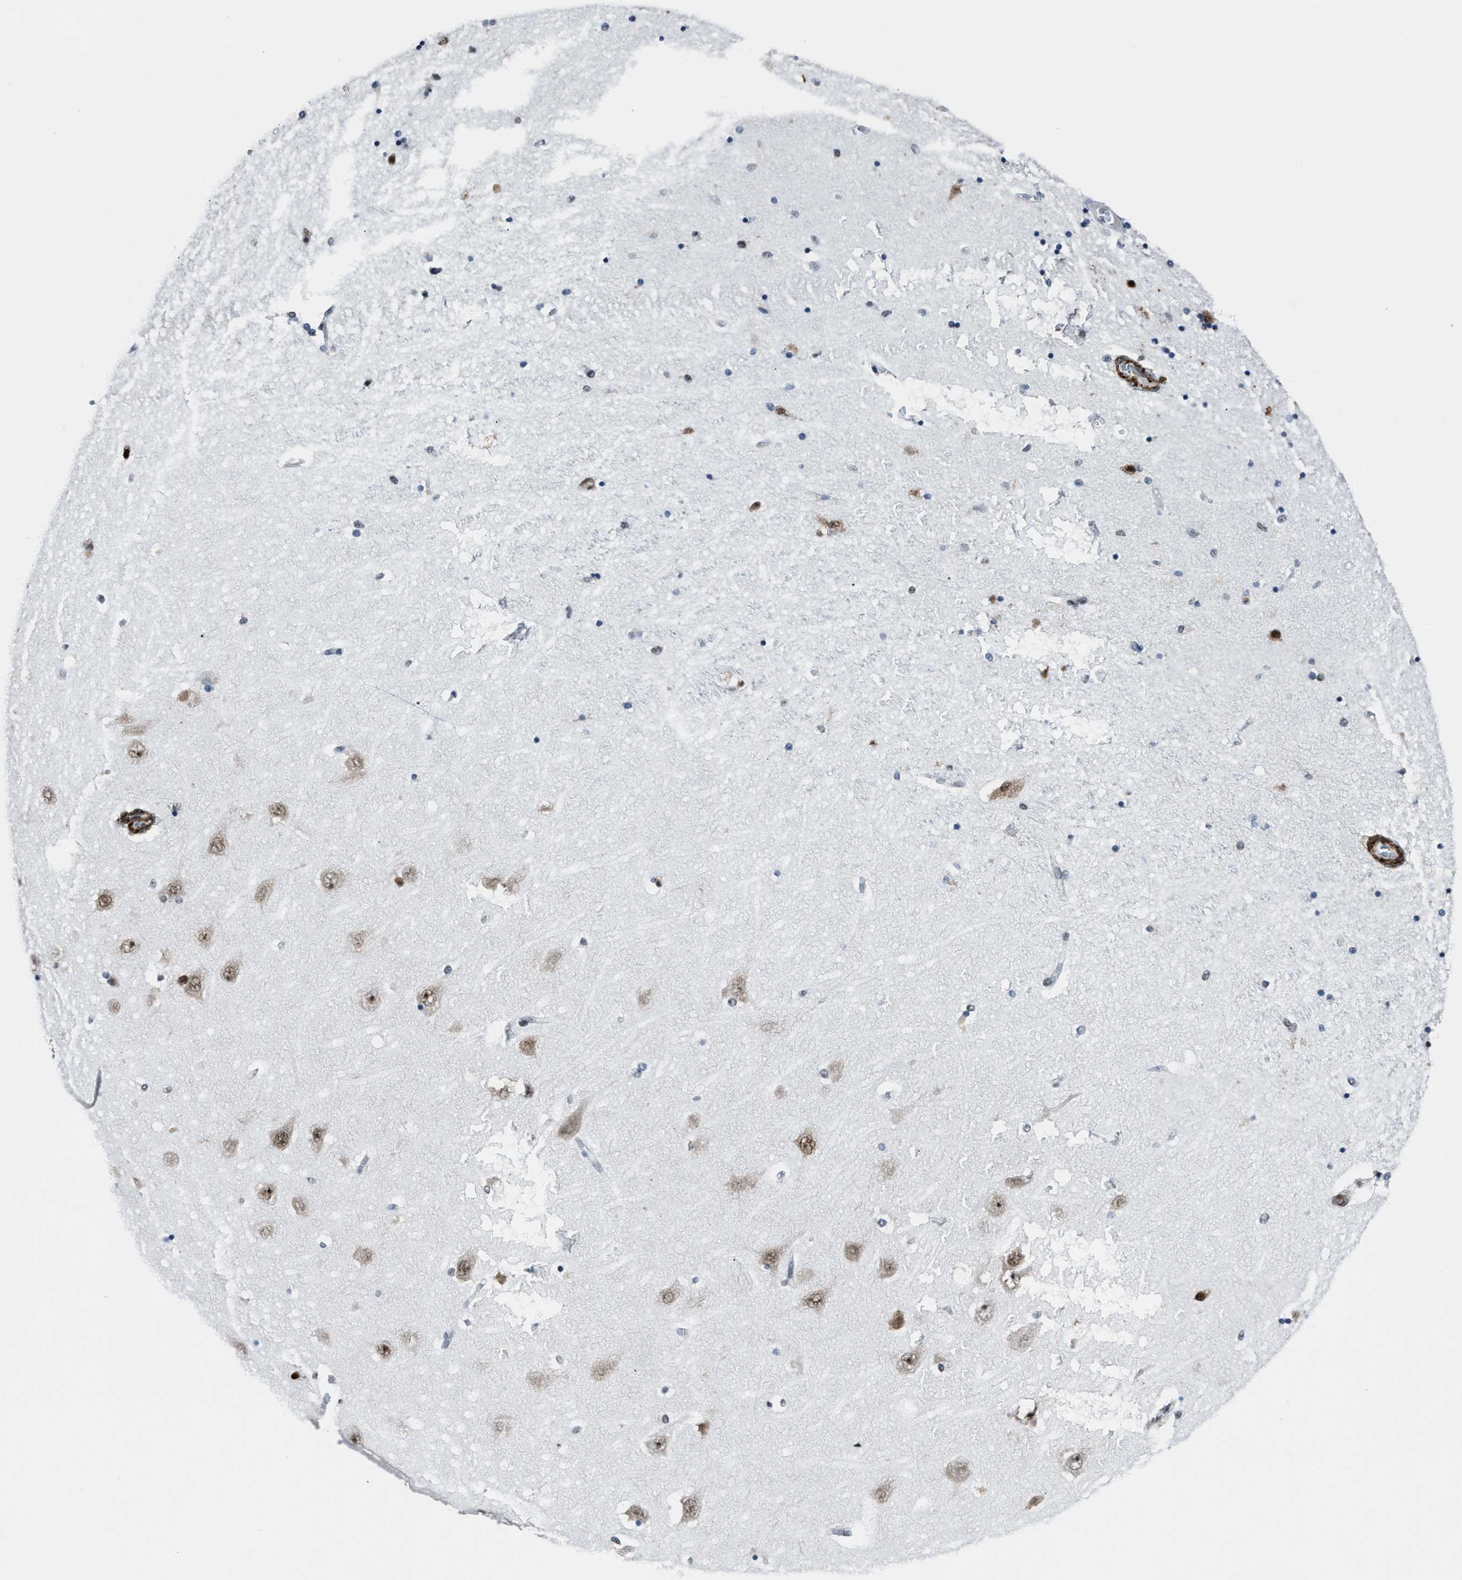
{"staining": {"intensity": "negative", "quantity": "none", "location": "none"}, "tissue": "hippocampus", "cell_type": "Glial cells", "image_type": "normal", "snomed": [{"axis": "morphology", "description": "Normal tissue, NOS"}, {"axis": "topography", "description": "Hippocampus"}], "caption": "Photomicrograph shows no protein positivity in glial cells of unremarkable hippocampus.", "gene": "DDX5", "patient": {"sex": "female", "age": 54}}